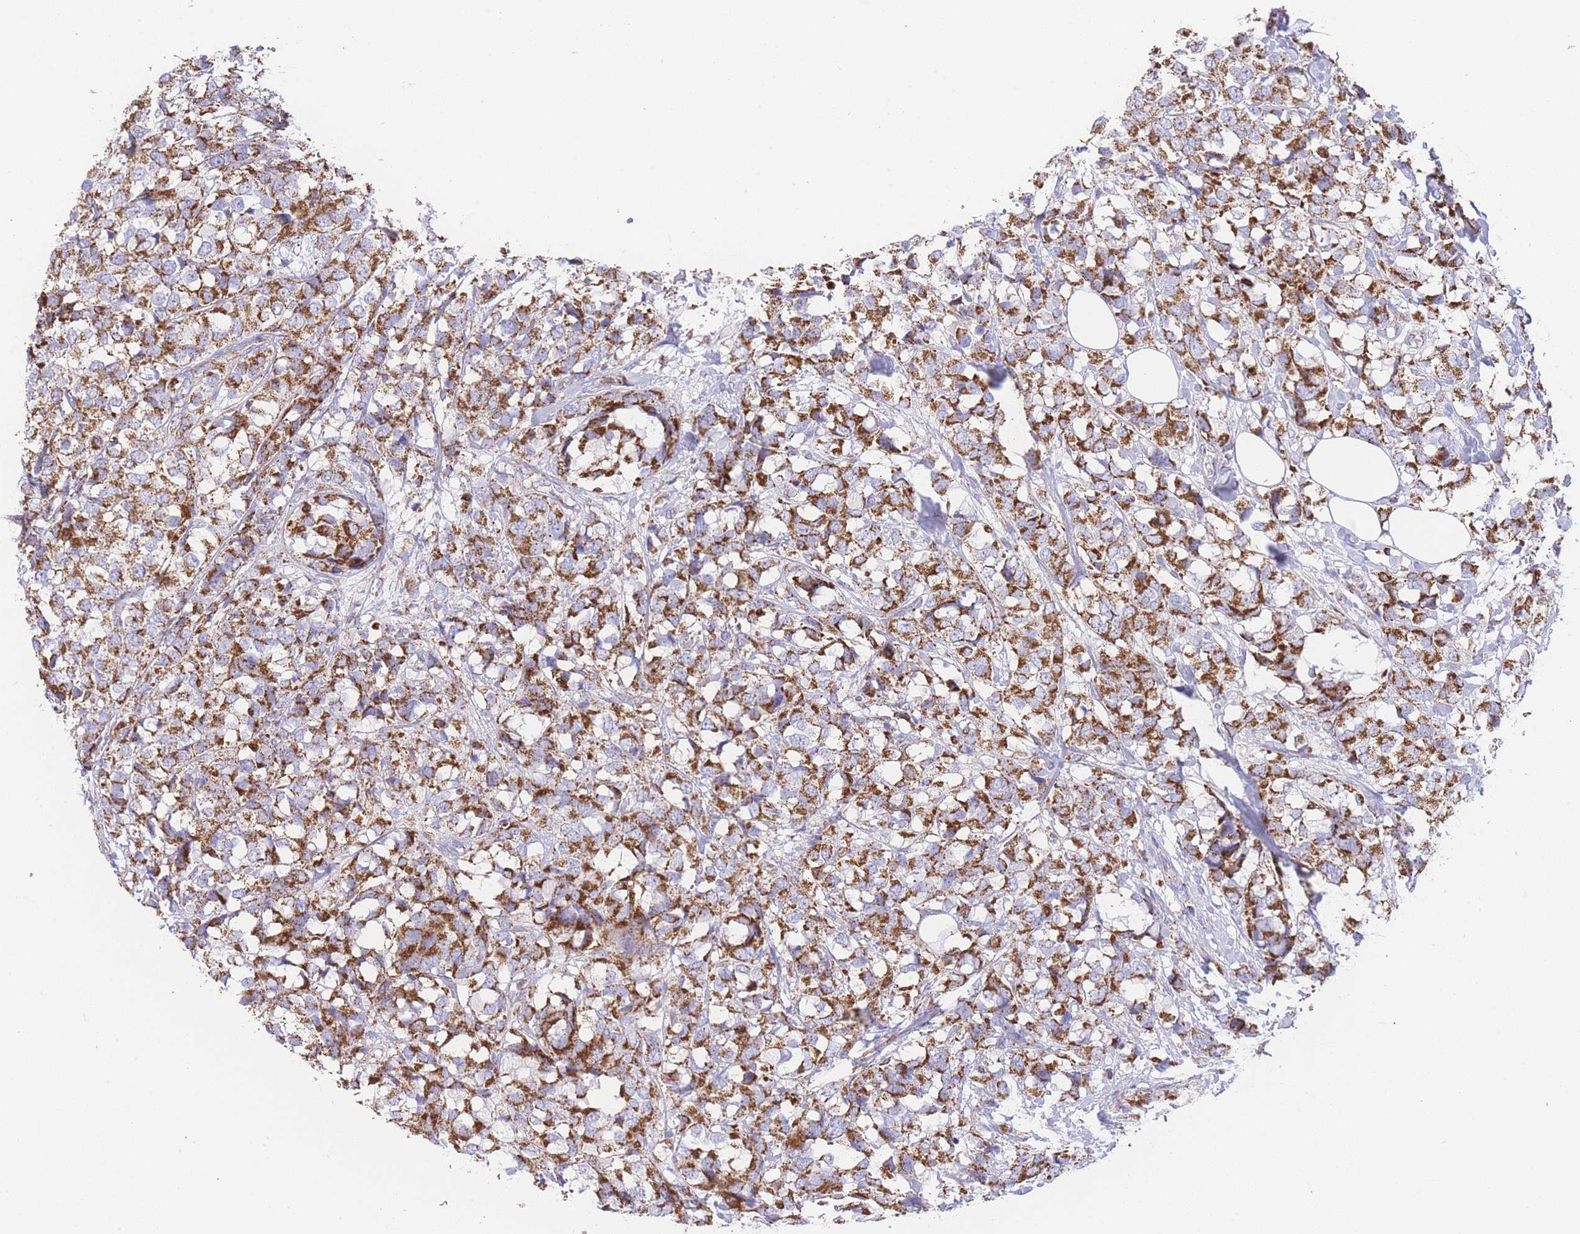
{"staining": {"intensity": "strong", "quantity": ">75%", "location": "cytoplasmic/membranous"}, "tissue": "breast cancer", "cell_type": "Tumor cells", "image_type": "cancer", "snomed": [{"axis": "morphology", "description": "Lobular carcinoma"}, {"axis": "topography", "description": "Breast"}], "caption": "Human lobular carcinoma (breast) stained with a protein marker displays strong staining in tumor cells.", "gene": "GSTM1", "patient": {"sex": "female", "age": 59}}